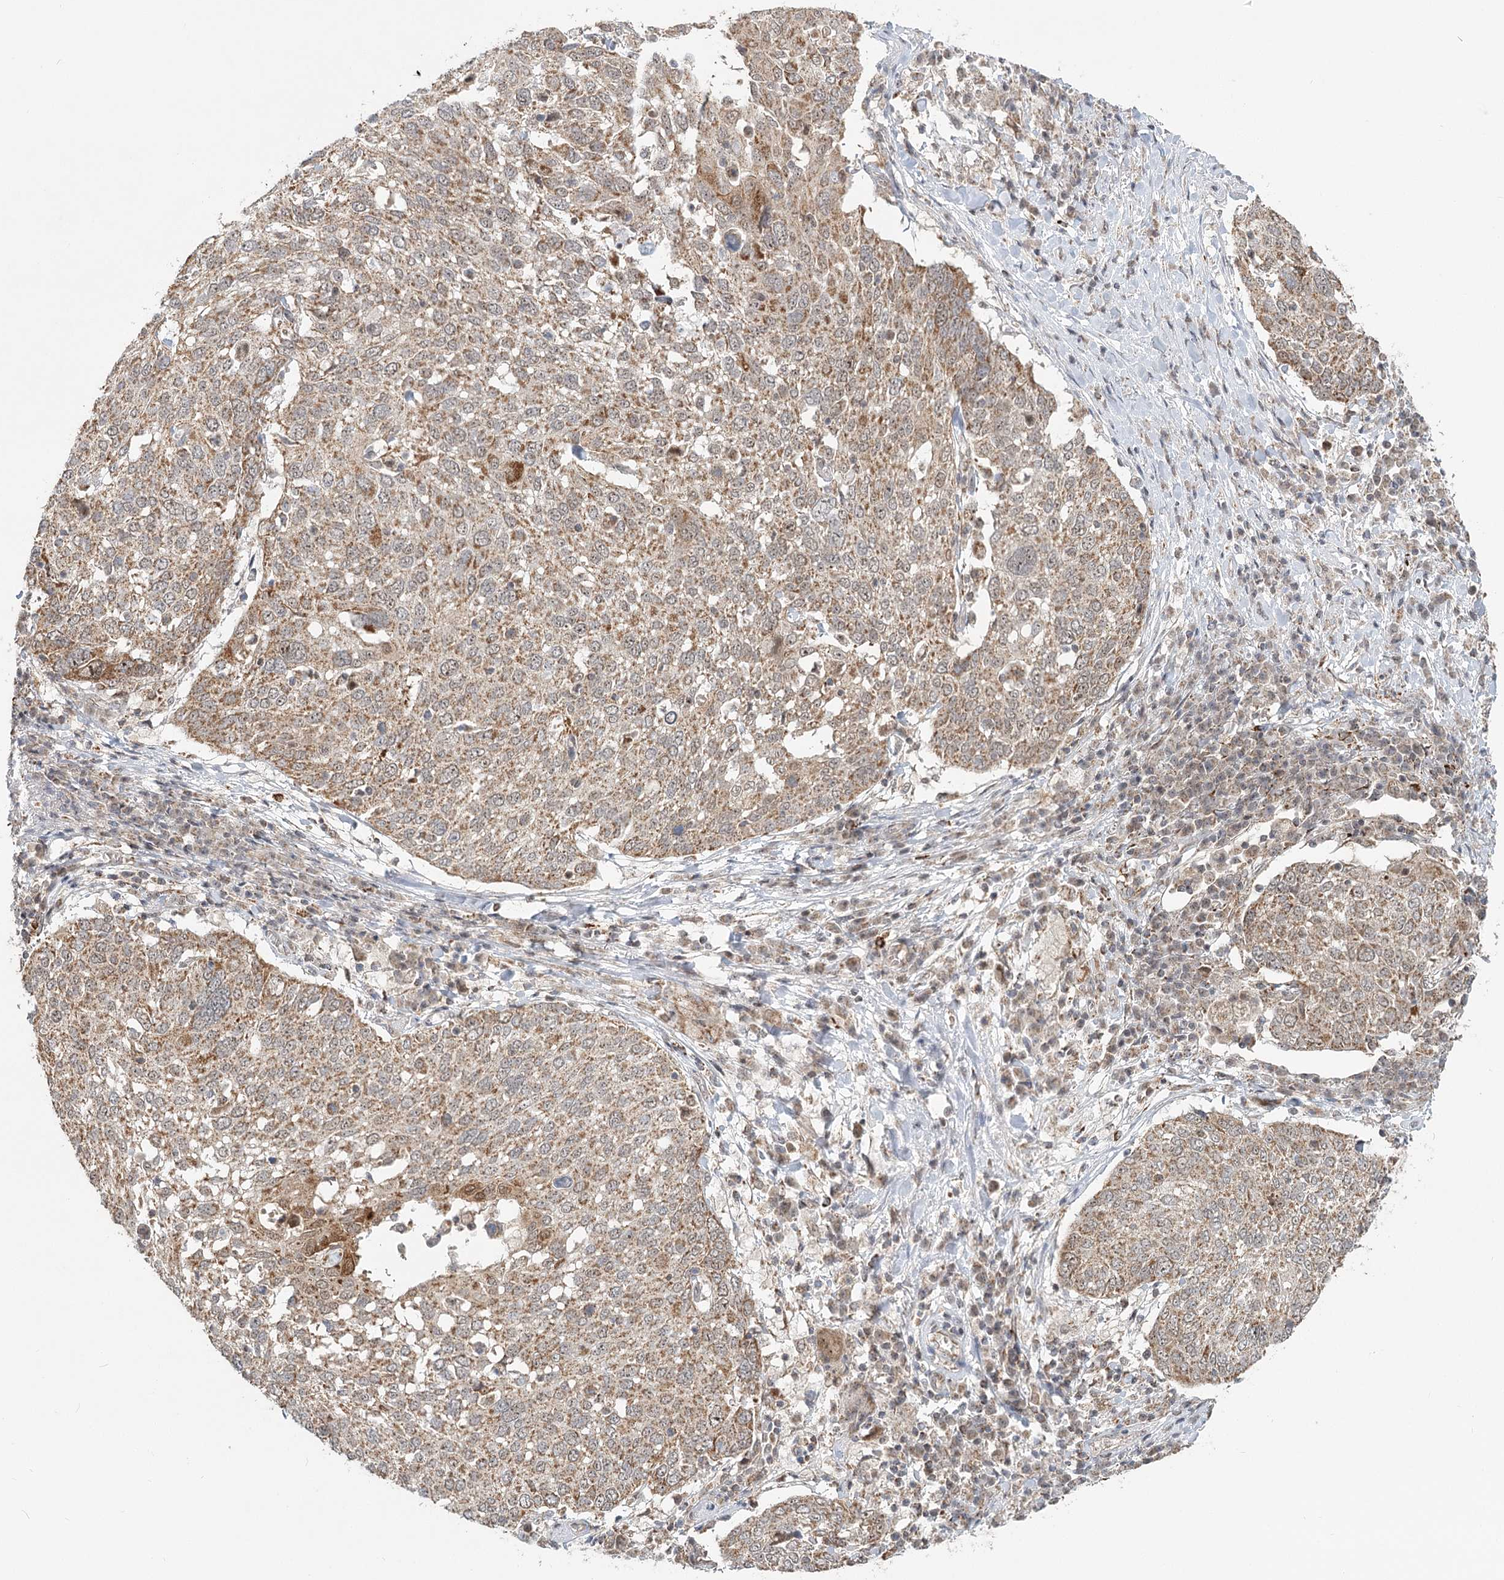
{"staining": {"intensity": "moderate", "quantity": ">75%", "location": "cytoplasmic/membranous,nuclear"}, "tissue": "lung cancer", "cell_type": "Tumor cells", "image_type": "cancer", "snomed": [{"axis": "morphology", "description": "Squamous cell carcinoma, NOS"}, {"axis": "topography", "description": "Lung"}], "caption": "Immunohistochemistry (DAB) staining of human lung cancer reveals moderate cytoplasmic/membranous and nuclear protein positivity in approximately >75% of tumor cells.", "gene": "RTN4IP1", "patient": {"sex": "male", "age": 65}}